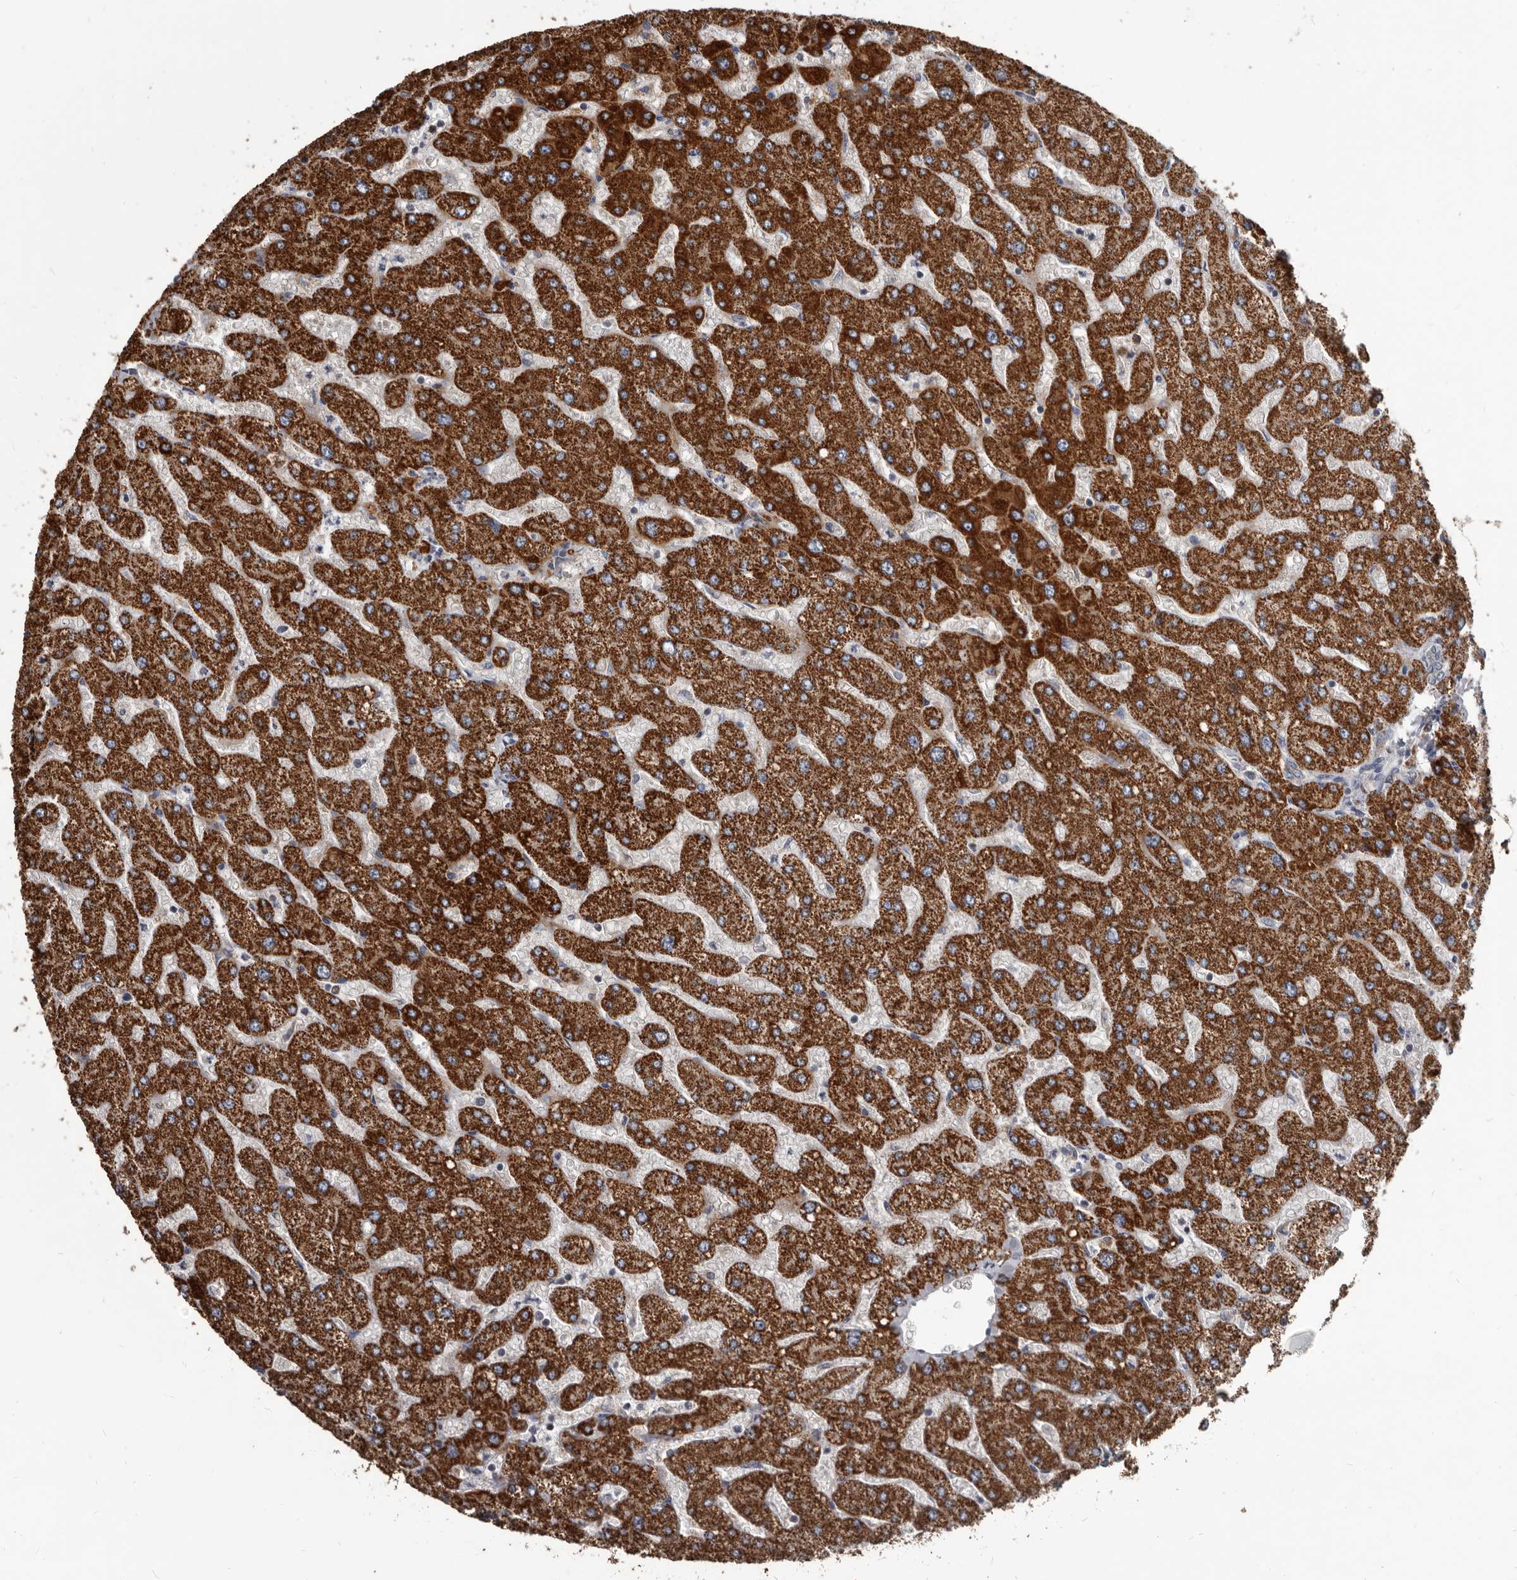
{"staining": {"intensity": "weak", "quantity": "<25%", "location": "cytoplasmic/membranous"}, "tissue": "liver", "cell_type": "Cholangiocytes", "image_type": "normal", "snomed": [{"axis": "morphology", "description": "Normal tissue, NOS"}, {"axis": "topography", "description": "Liver"}], "caption": "This is an IHC histopathology image of unremarkable liver. There is no expression in cholangiocytes.", "gene": "ALDH5A1", "patient": {"sex": "male", "age": 55}}